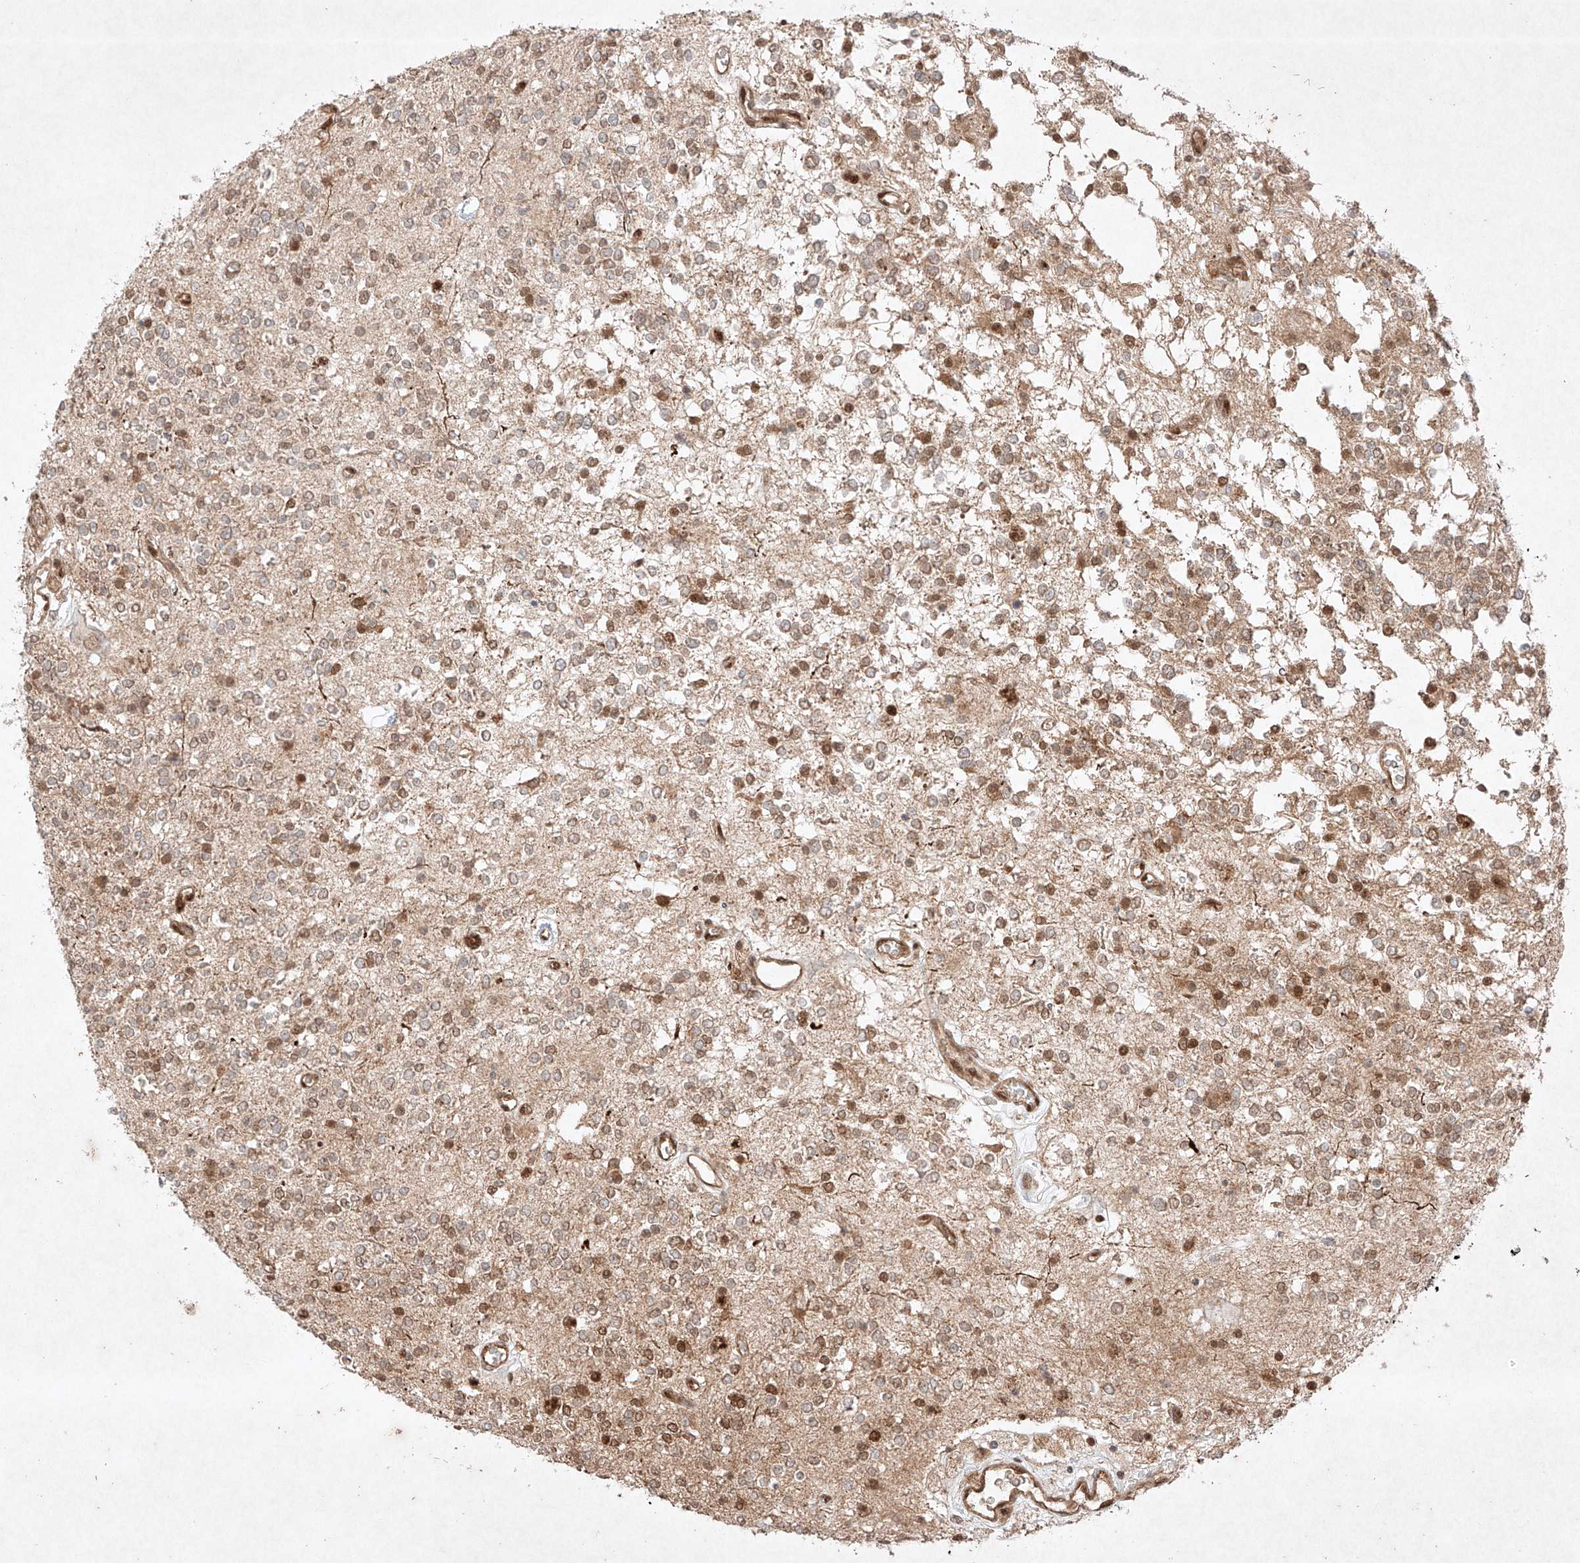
{"staining": {"intensity": "moderate", "quantity": "25%-75%", "location": "nuclear"}, "tissue": "glioma", "cell_type": "Tumor cells", "image_type": "cancer", "snomed": [{"axis": "morphology", "description": "Glioma, malignant, High grade"}, {"axis": "topography", "description": "Brain"}], "caption": "Glioma stained with a protein marker reveals moderate staining in tumor cells.", "gene": "RNF31", "patient": {"sex": "male", "age": 34}}